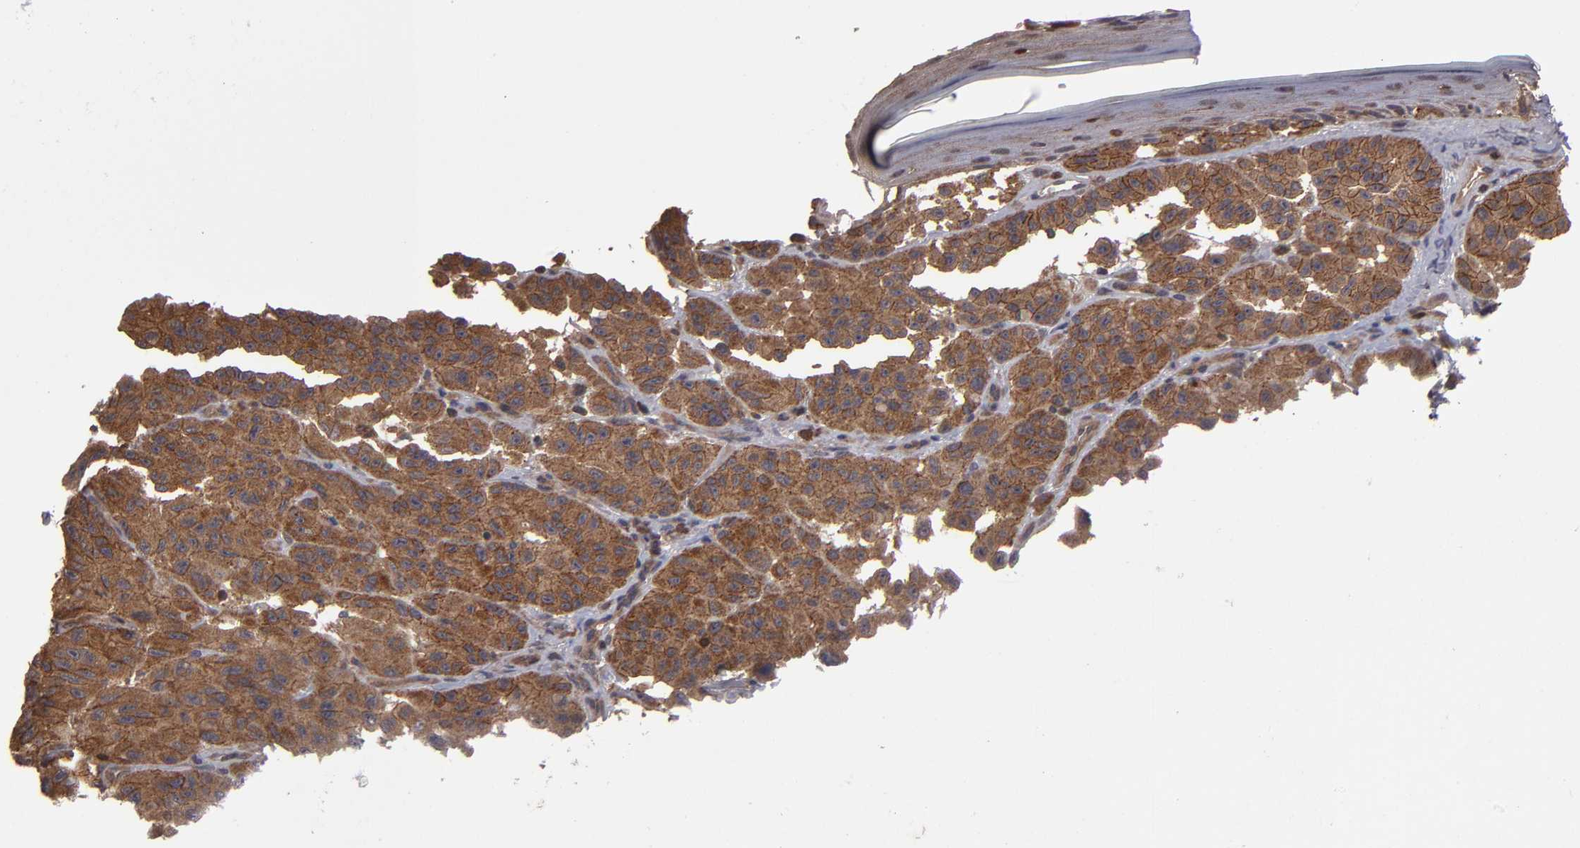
{"staining": {"intensity": "moderate", "quantity": ">75%", "location": "cytoplasmic/membranous"}, "tissue": "melanoma", "cell_type": "Tumor cells", "image_type": "cancer", "snomed": [{"axis": "morphology", "description": "Malignant melanoma, NOS"}, {"axis": "topography", "description": "Skin"}], "caption": "IHC histopathology image of neoplastic tissue: melanoma stained using IHC shows medium levels of moderate protein expression localized specifically in the cytoplasmic/membranous of tumor cells, appearing as a cytoplasmic/membranous brown color.", "gene": "RPS6KA6", "patient": {"sex": "male", "age": 30}}